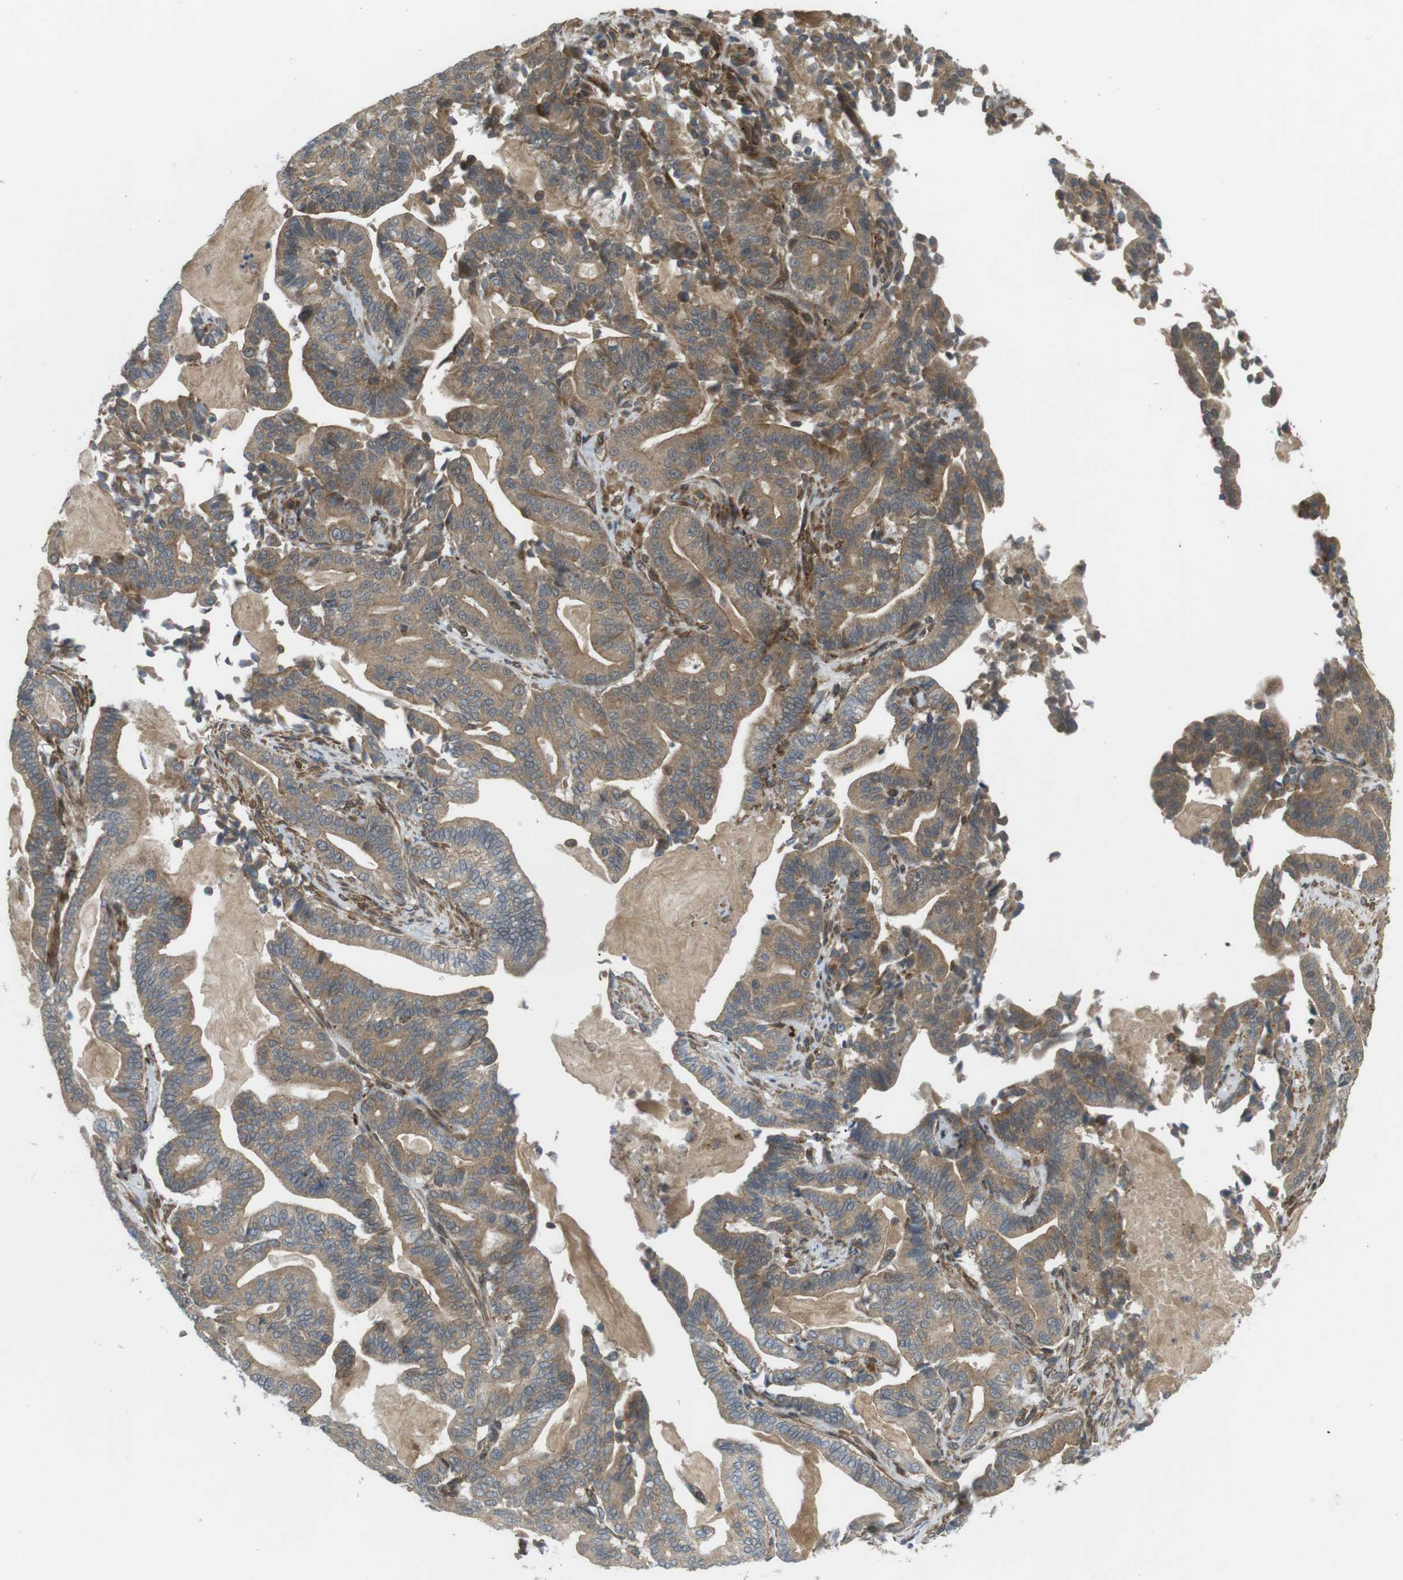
{"staining": {"intensity": "moderate", "quantity": ">75%", "location": "cytoplasmic/membranous"}, "tissue": "pancreatic cancer", "cell_type": "Tumor cells", "image_type": "cancer", "snomed": [{"axis": "morphology", "description": "Normal tissue, NOS"}, {"axis": "morphology", "description": "Adenocarcinoma, NOS"}, {"axis": "topography", "description": "Pancreas"}], "caption": "This photomicrograph reveals IHC staining of human adenocarcinoma (pancreatic), with medium moderate cytoplasmic/membranous expression in approximately >75% of tumor cells.", "gene": "KANK2", "patient": {"sex": "male", "age": 63}}